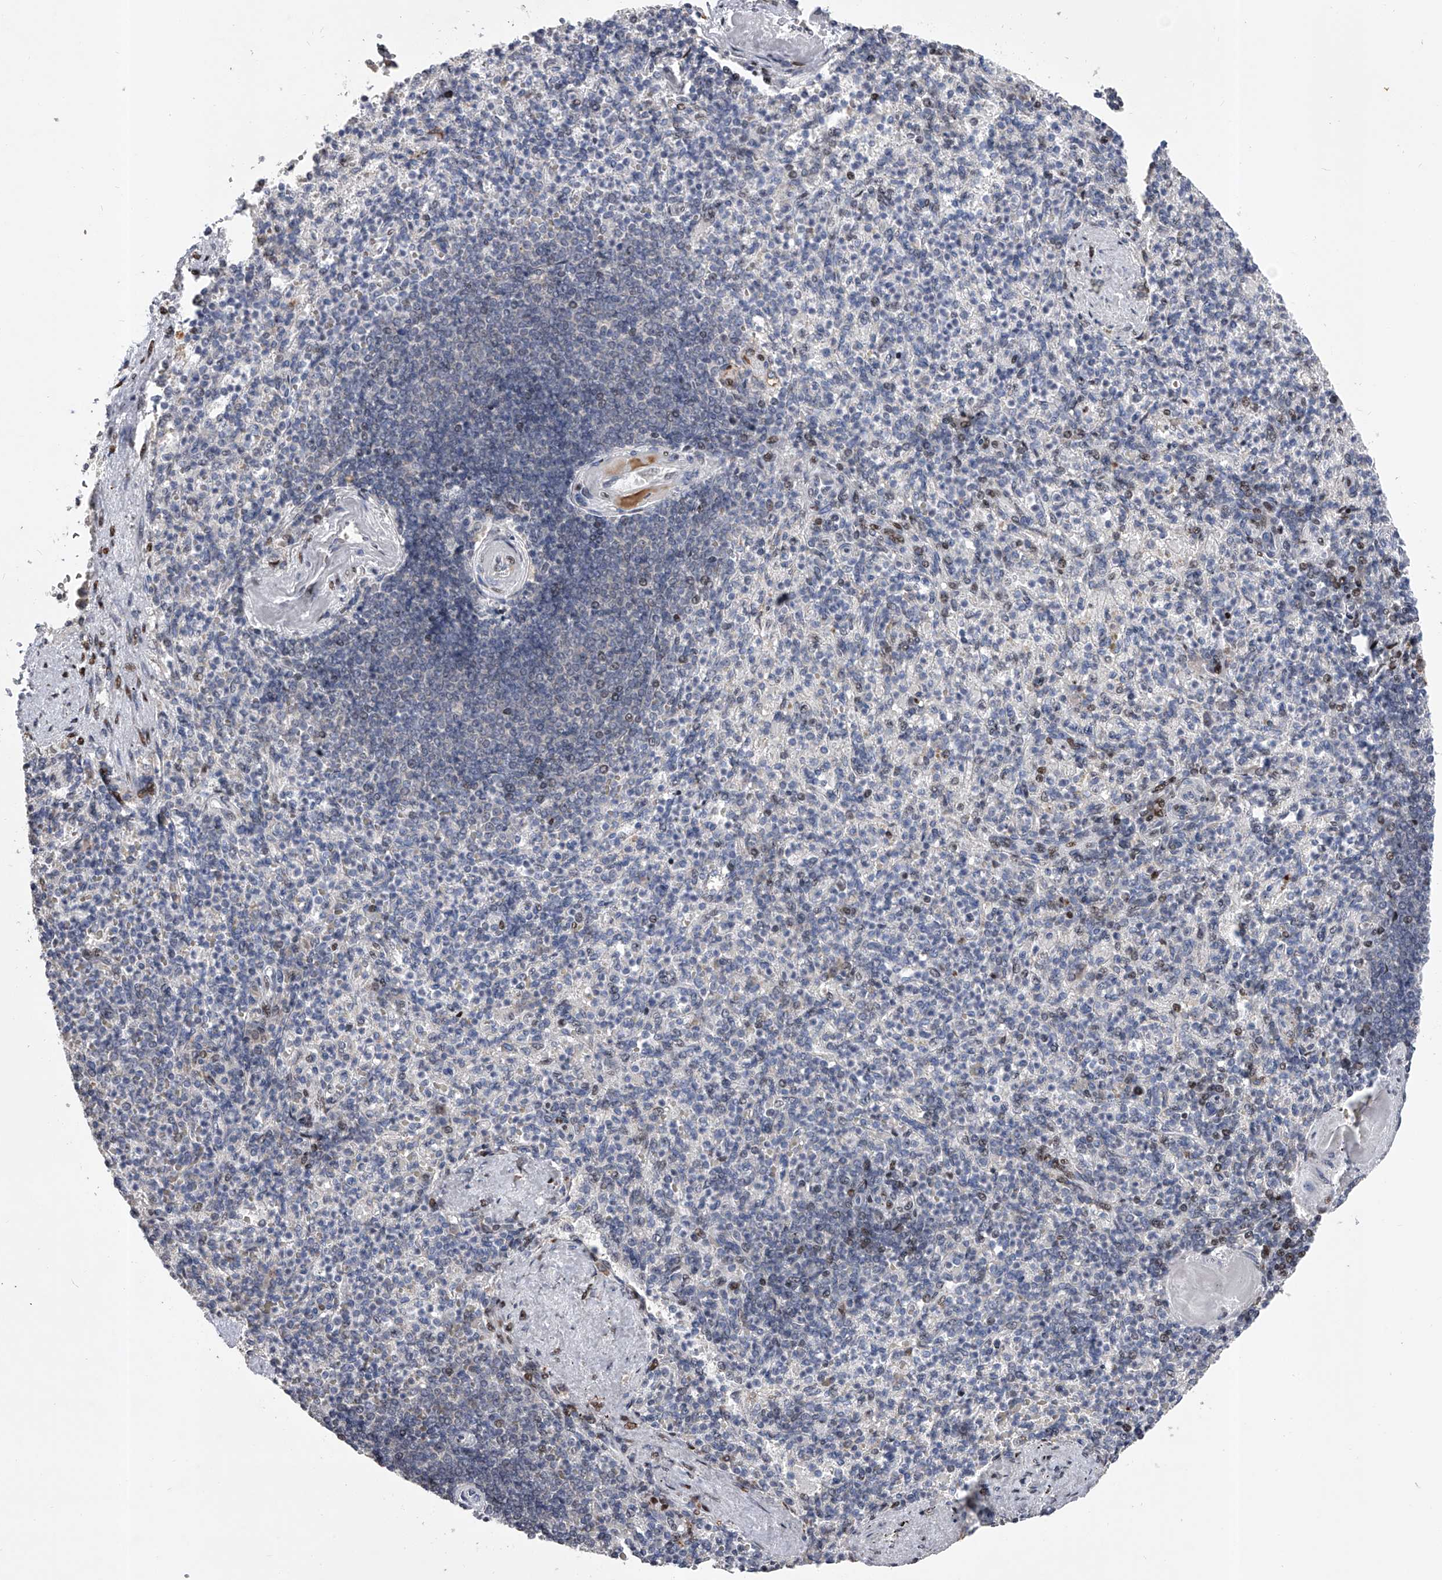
{"staining": {"intensity": "negative", "quantity": "none", "location": "none"}, "tissue": "spleen", "cell_type": "Cells in red pulp", "image_type": "normal", "snomed": [{"axis": "morphology", "description": "Normal tissue, NOS"}, {"axis": "topography", "description": "Spleen"}], "caption": "Human spleen stained for a protein using IHC demonstrates no positivity in cells in red pulp.", "gene": "RWDD2A", "patient": {"sex": "female", "age": 74}}